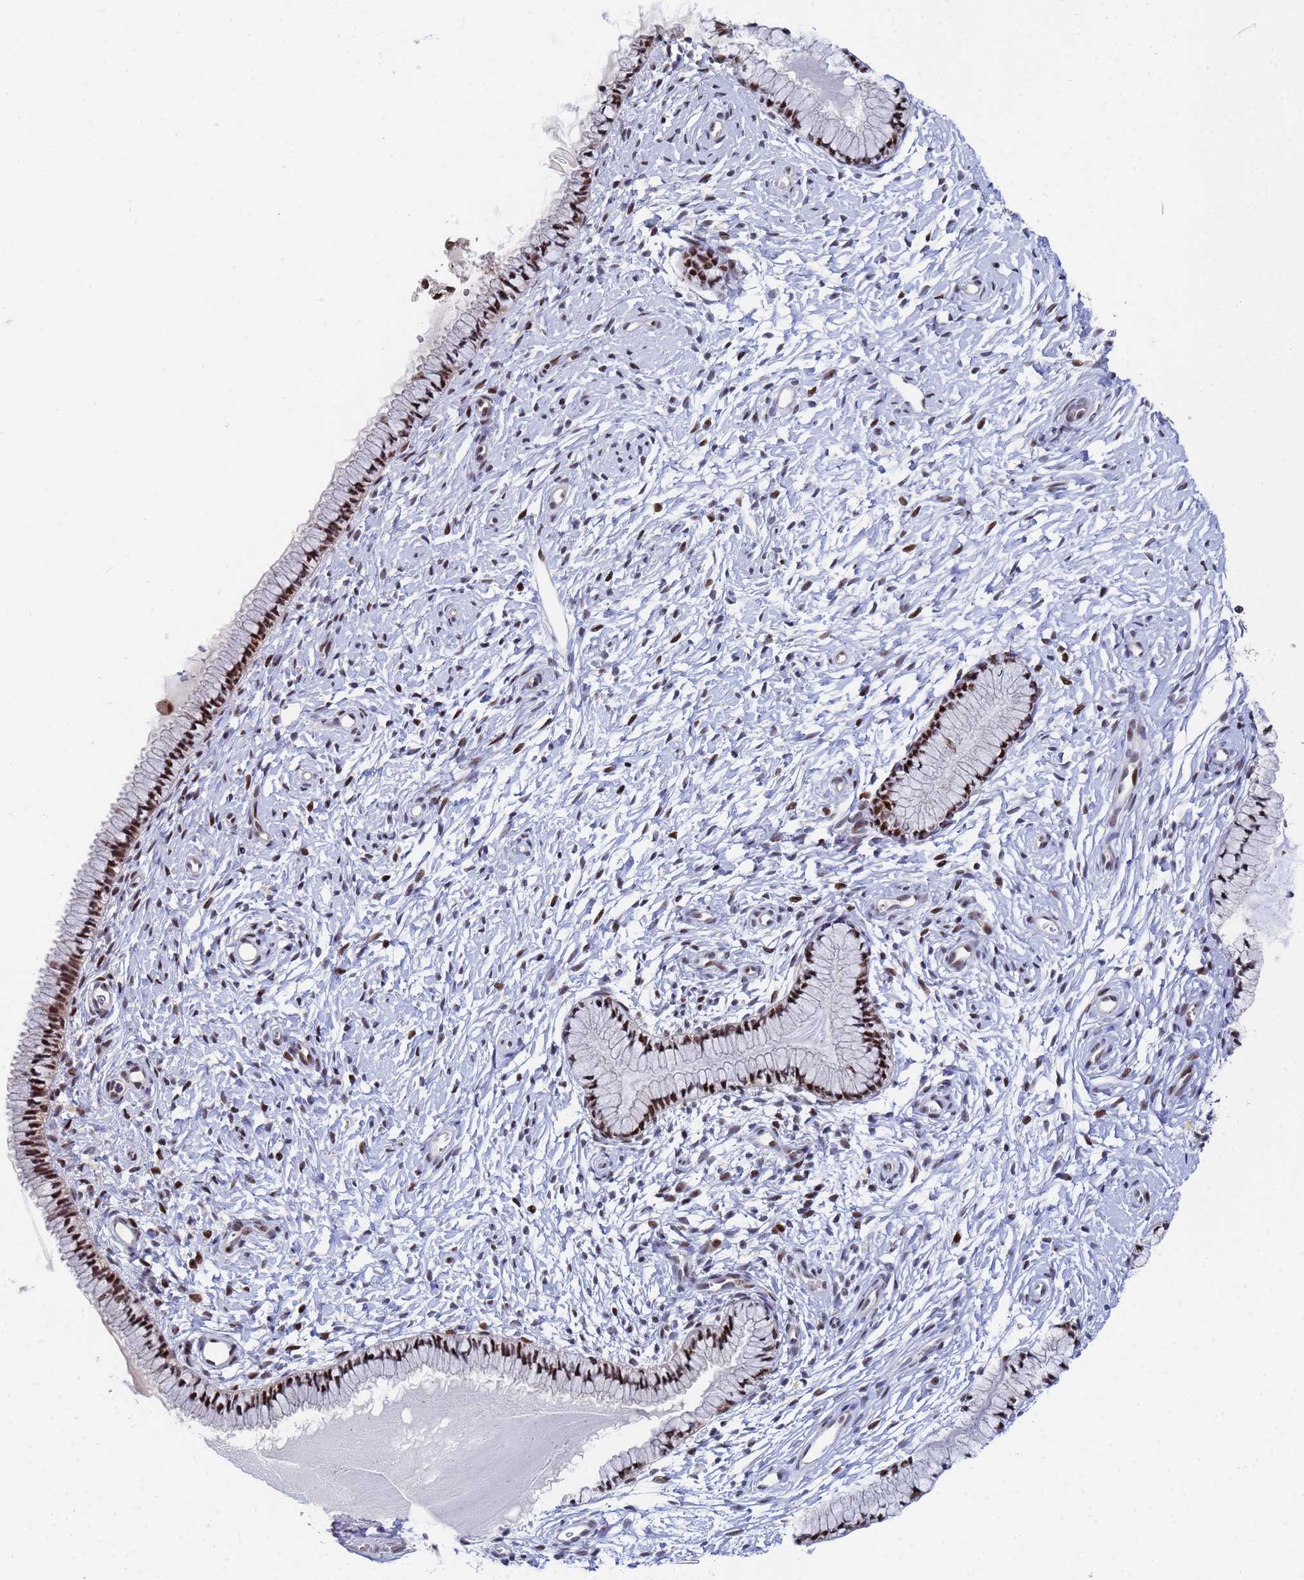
{"staining": {"intensity": "strong", "quantity": ">75%", "location": "nuclear"}, "tissue": "cervix", "cell_type": "Glandular cells", "image_type": "normal", "snomed": [{"axis": "morphology", "description": "Normal tissue, NOS"}, {"axis": "topography", "description": "Cervix"}], "caption": "A micrograph of cervix stained for a protein demonstrates strong nuclear brown staining in glandular cells. (DAB IHC with brightfield microscopy, high magnification).", "gene": "AP5Z1", "patient": {"sex": "female", "age": 33}}